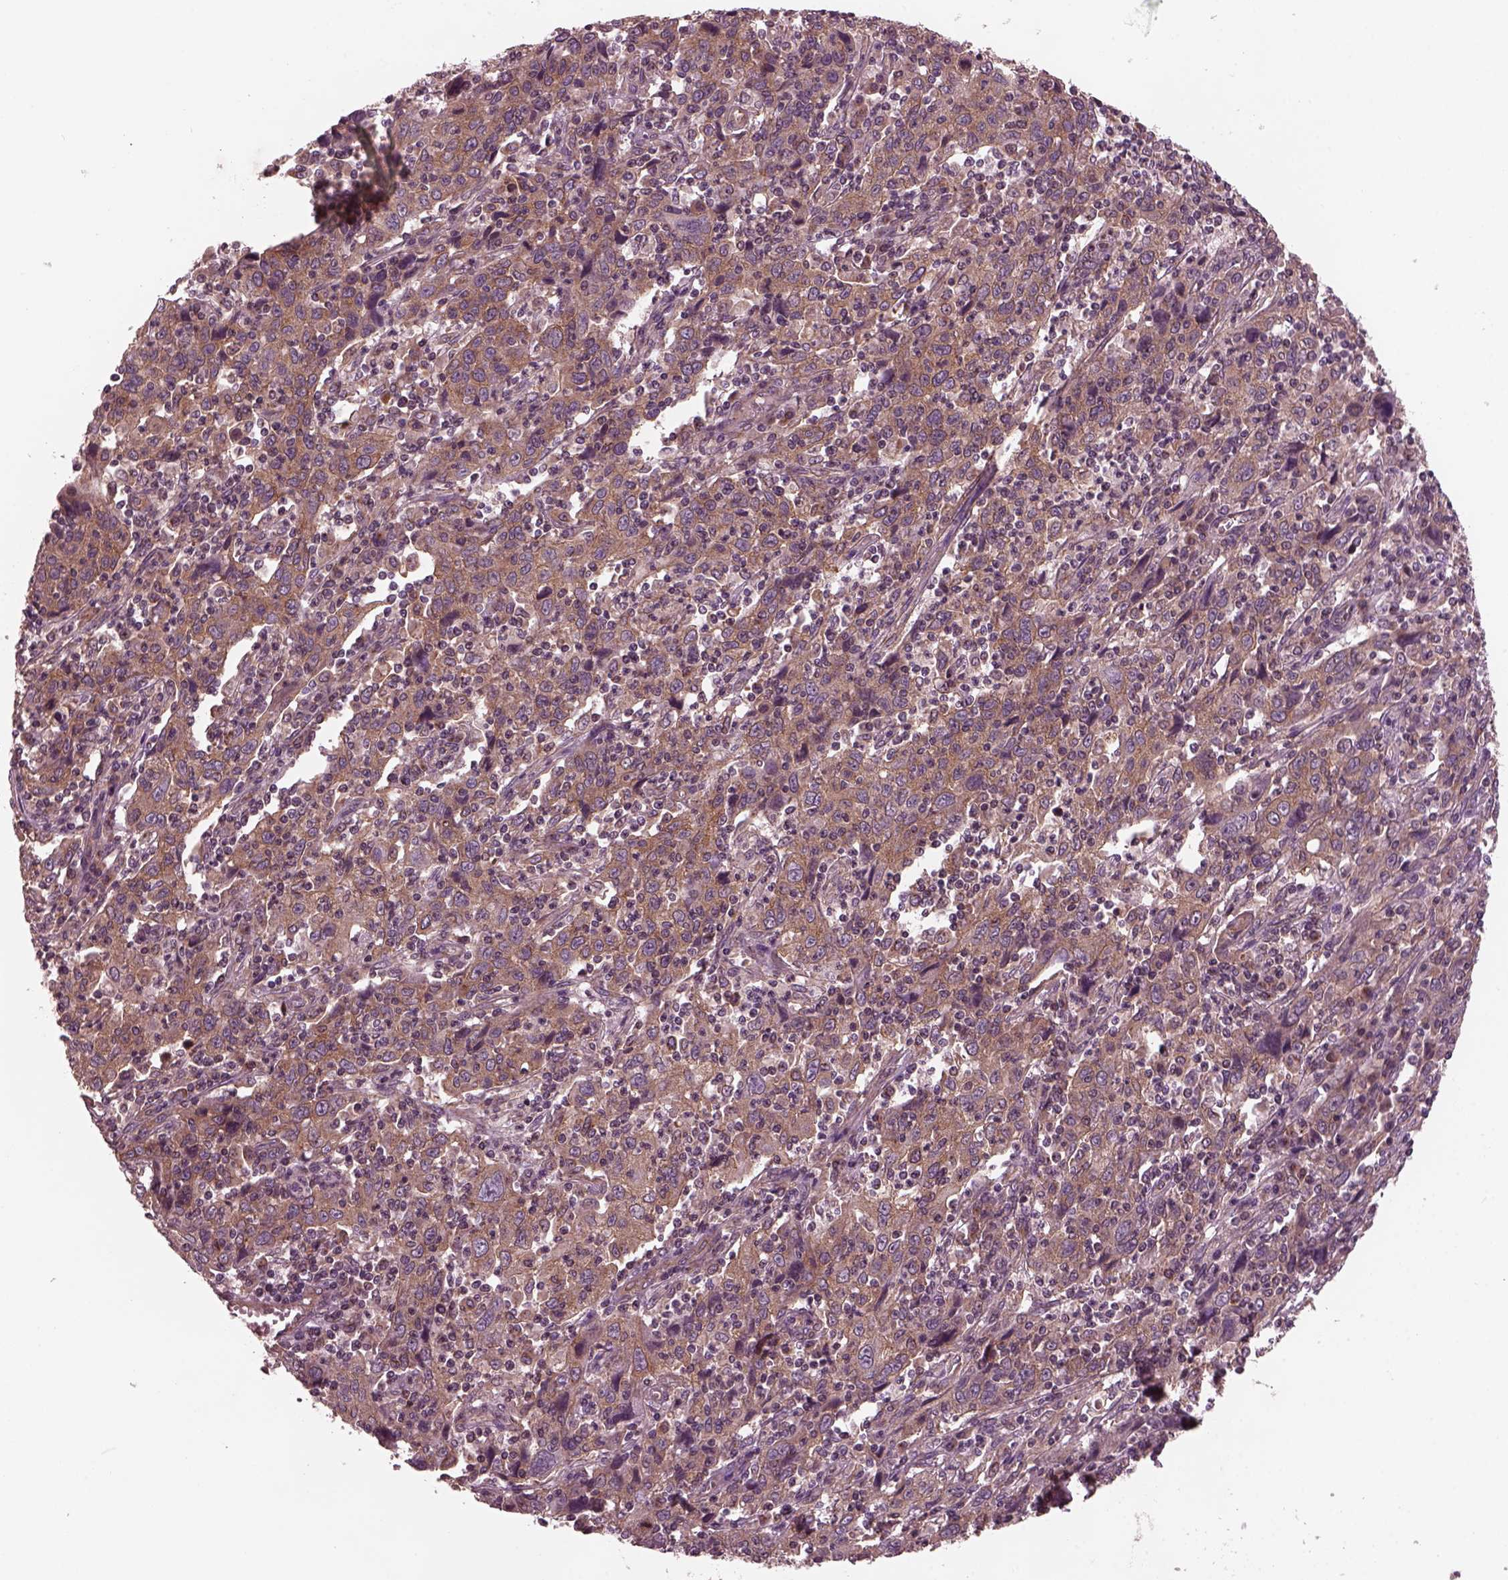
{"staining": {"intensity": "moderate", "quantity": ">75%", "location": "cytoplasmic/membranous"}, "tissue": "cervical cancer", "cell_type": "Tumor cells", "image_type": "cancer", "snomed": [{"axis": "morphology", "description": "Squamous cell carcinoma, NOS"}, {"axis": "topography", "description": "Cervix"}], "caption": "The micrograph shows immunohistochemical staining of cervical cancer (squamous cell carcinoma). There is moderate cytoplasmic/membranous positivity is seen in about >75% of tumor cells.", "gene": "TUBG1", "patient": {"sex": "female", "age": 46}}